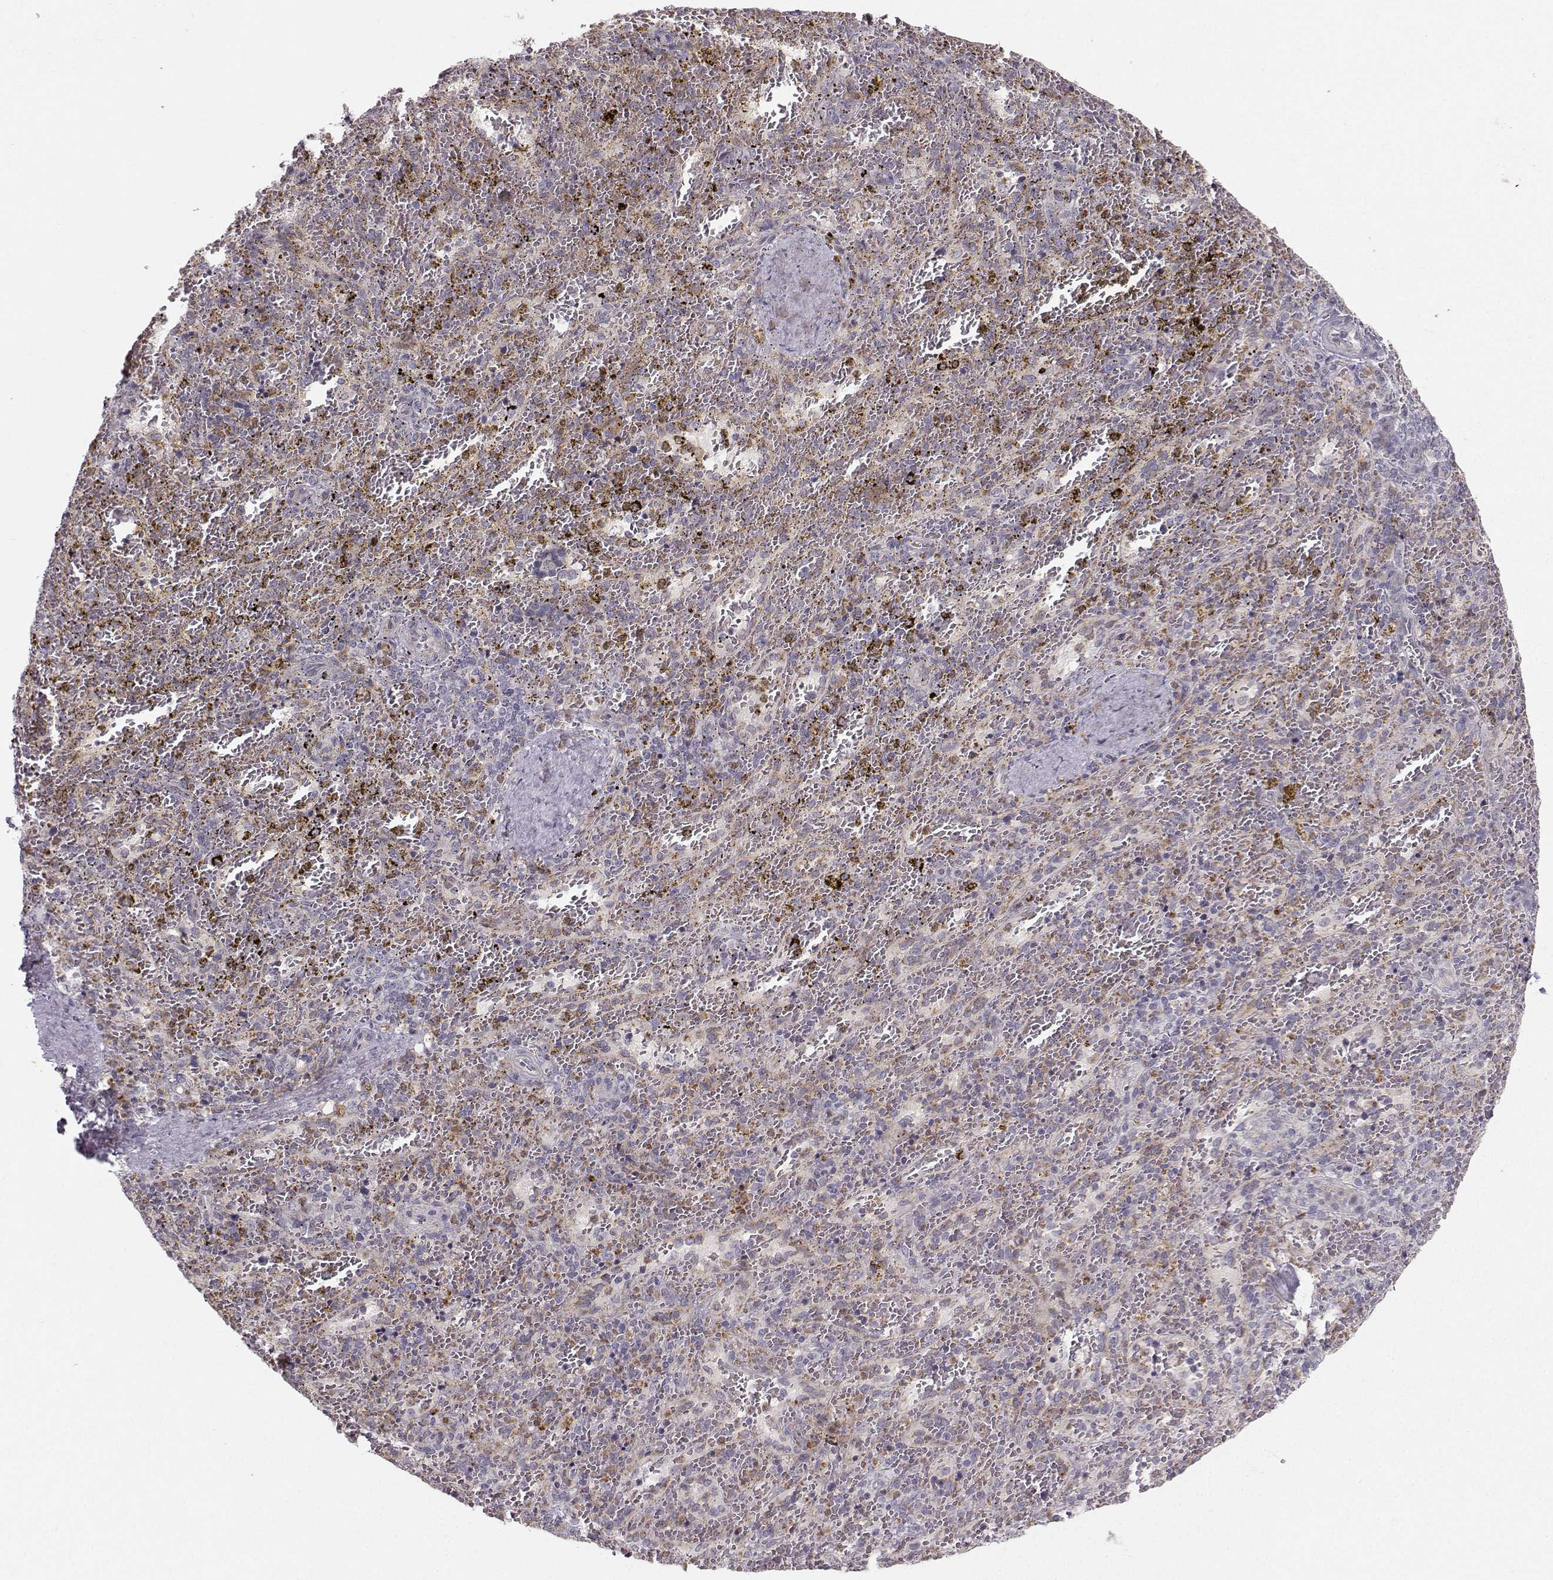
{"staining": {"intensity": "weak", "quantity": "25%-75%", "location": "cytoplasmic/membranous"}, "tissue": "spleen", "cell_type": "Cells in red pulp", "image_type": "normal", "snomed": [{"axis": "morphology", "description": "Normal tissue, NOS"}, {"axis": "topography", "description": "Spleen"}], "caption": "Unremarkable spleen displays weak cytoplasmic/membranous staining in about 25%-75% of cells in red pulp.", "gene": "OPRD1", "patient": {"sex": "female", "age": 50}}